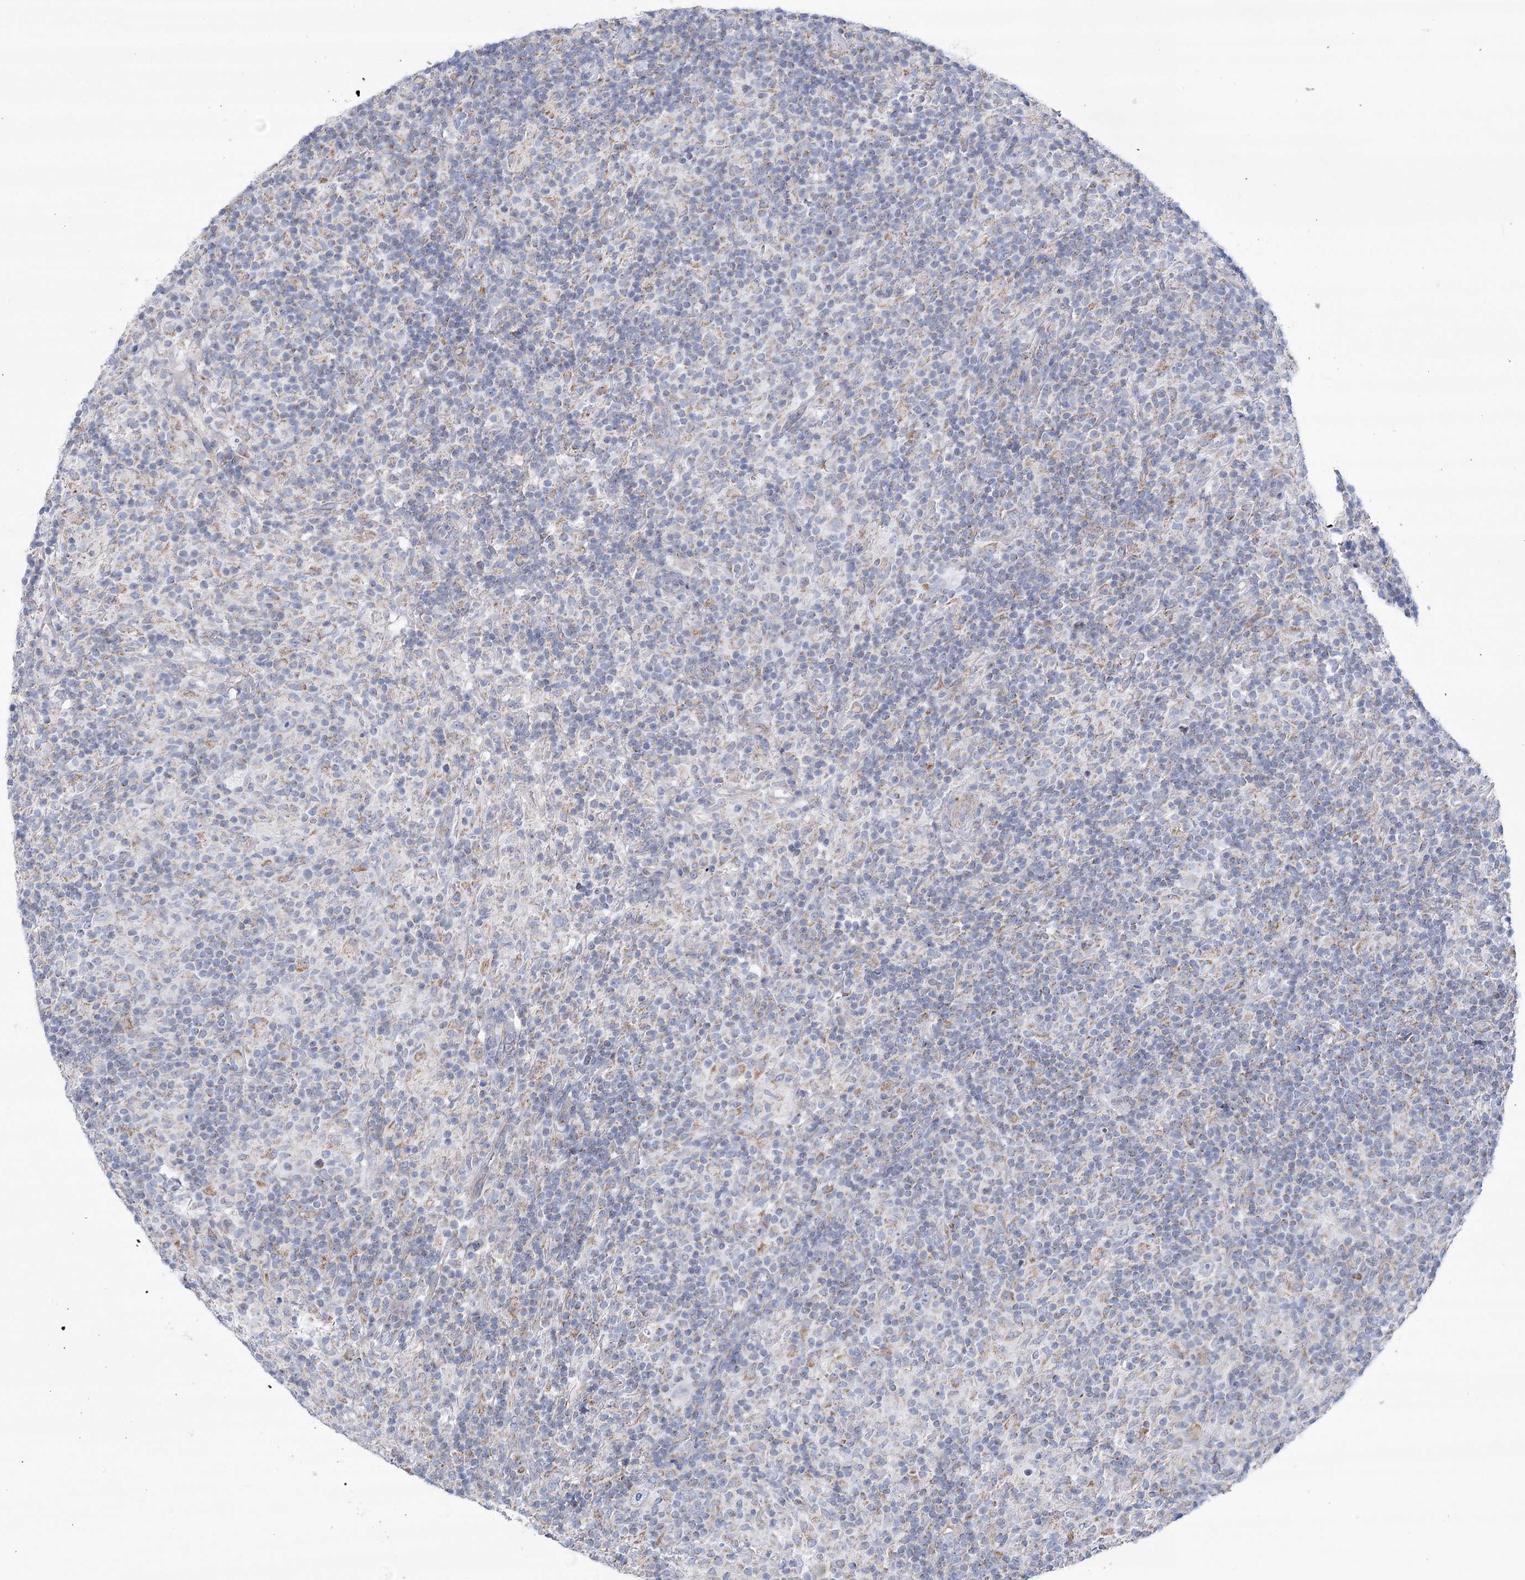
{"staining": {"intensity": "negative", "quantity": "none", "location": "none"}, "tissue": "lymphoma", "cell_type": "Tumor cells", "image_type": "cancer", "snomed": [{"axis": "morphology", "description": "Hodgkin's disease, NOS"}, {"axis": "topography", "description": "Lymph node"}], "caption": "Tumor cells show no significant staining in Hodgkin's disease.", "gene": "SNX7", "patient": {"sex": "male", "age": 70}}